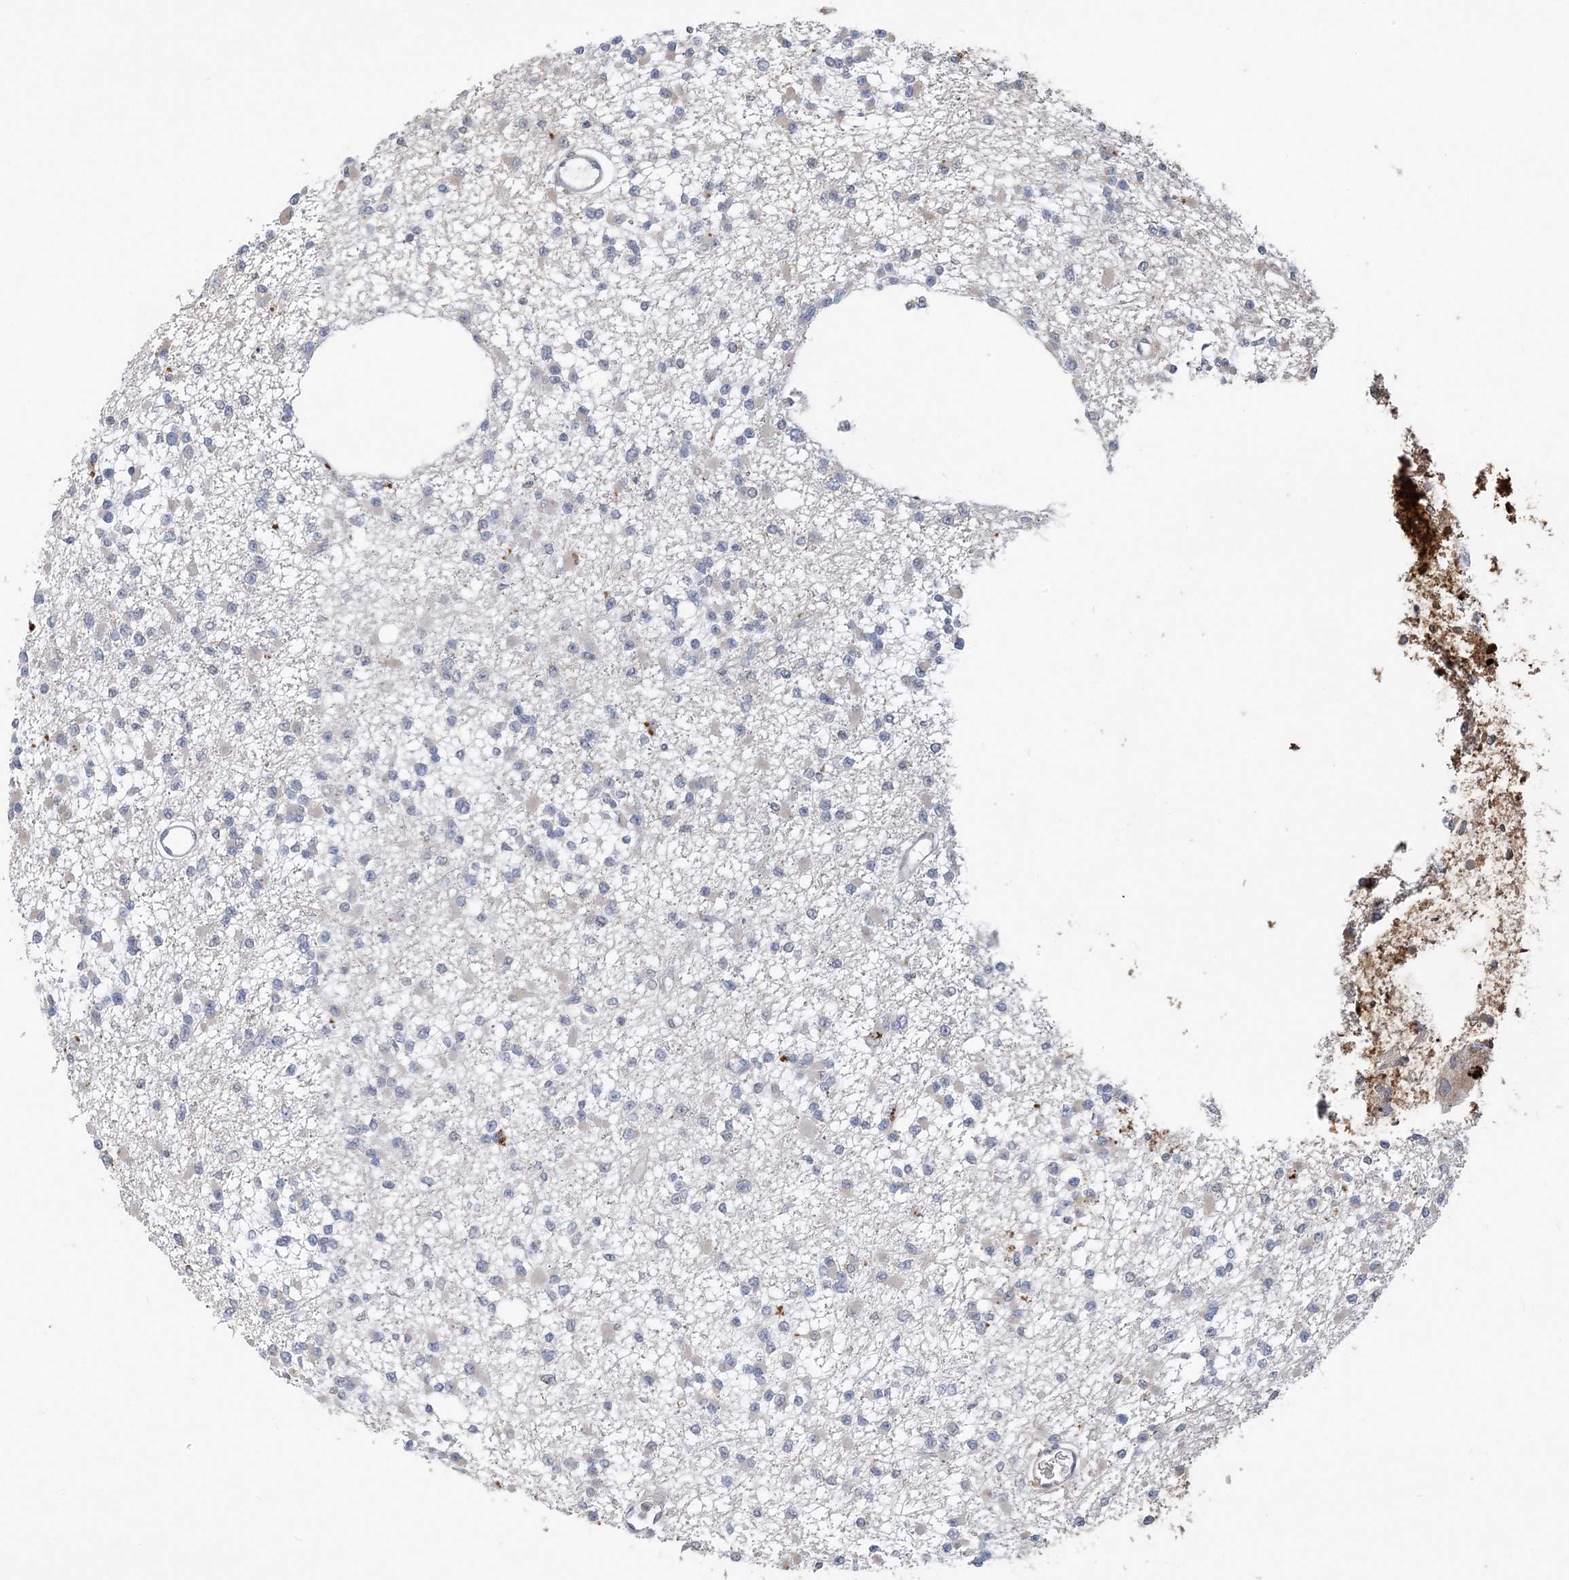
{"staining": {"intensity": "negative", "quantity": "none", "location": "none"}, "tissue": "glioma", "cell_type": "Tumor cells", "image_type": "cancer", "snomed": [{"axis": "morphology", "description": "Glioma, malignant, Low grade"}, {"axis": "topography", "description": "Brain"}], "caption": "Tumor cells are negative for protein expression in human glioma.", "gene": "ZBTB7A", "patient": {"sex": "female", "age": 22}}